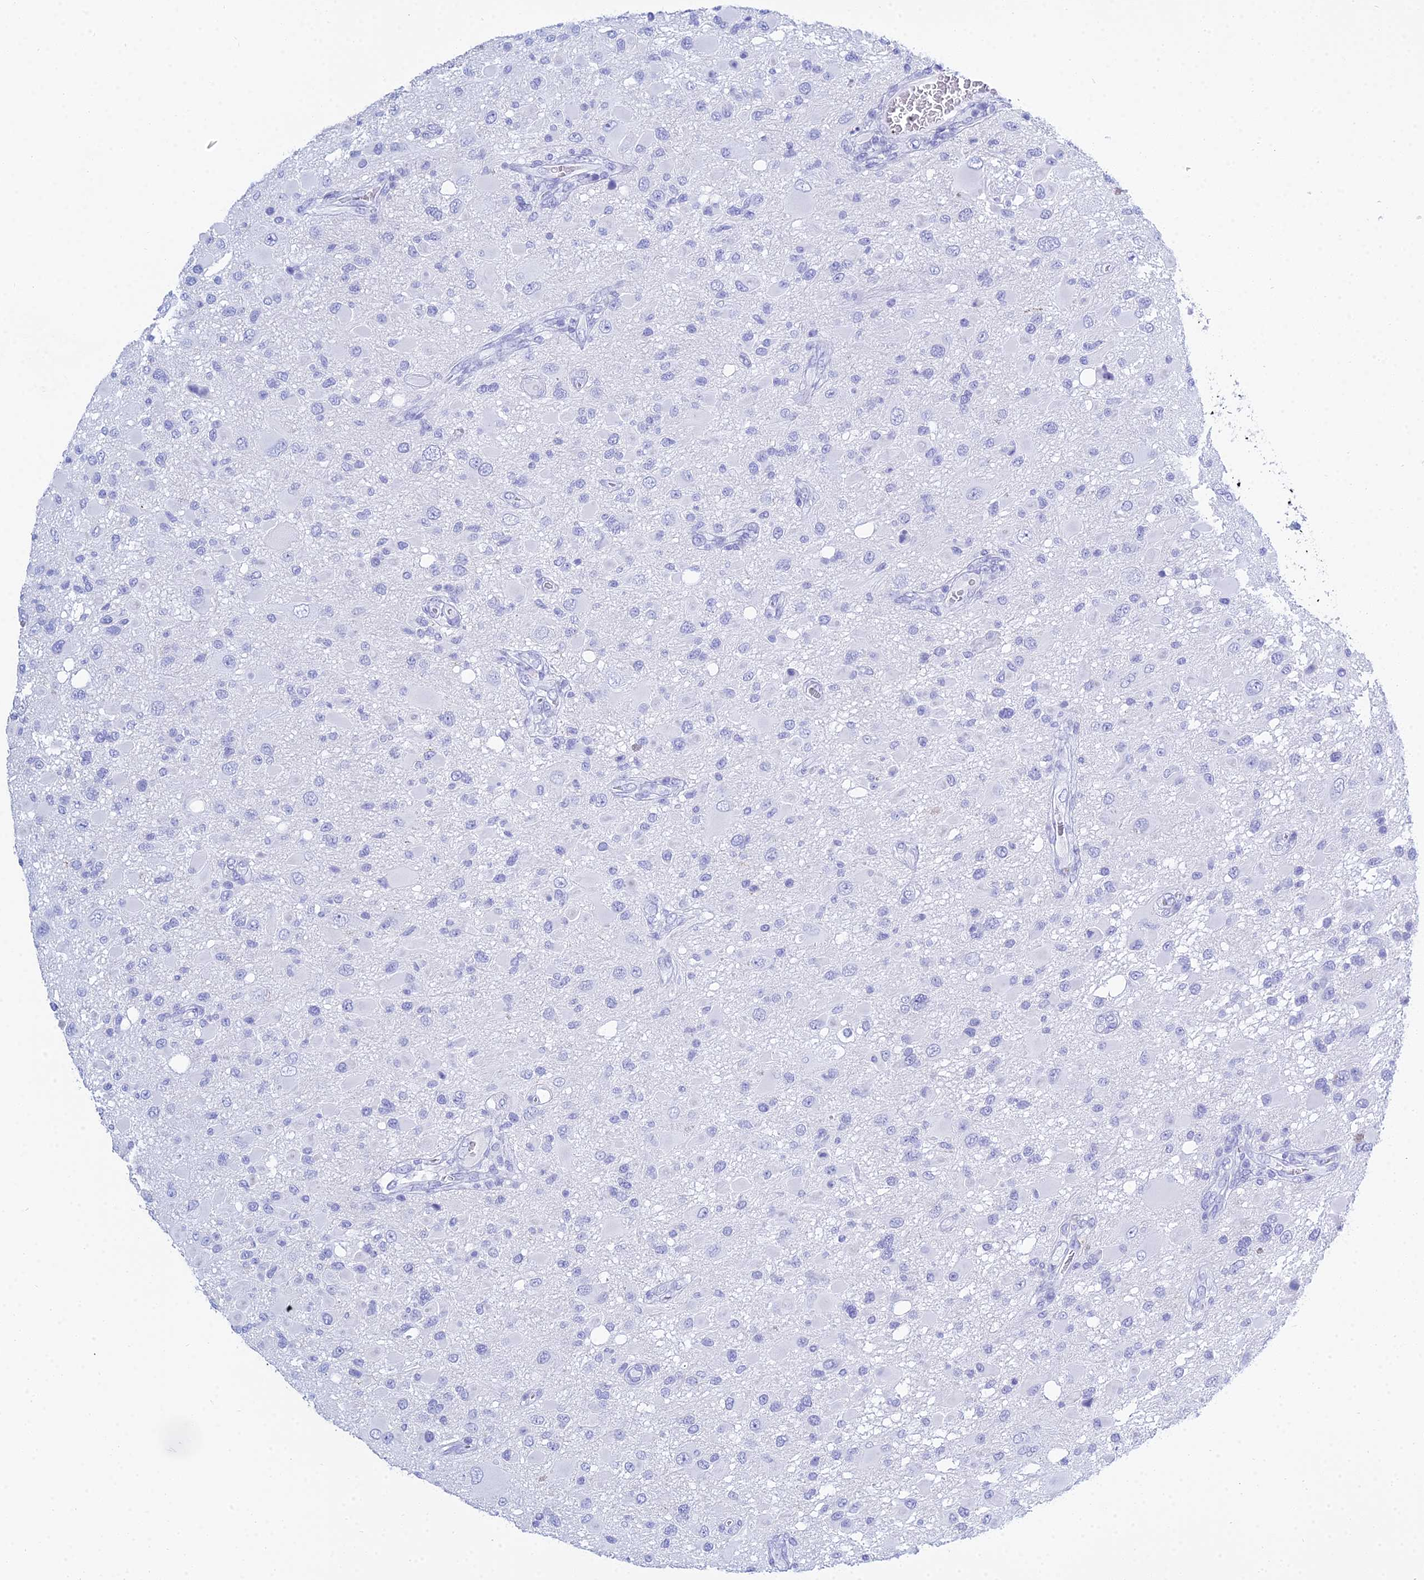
{"staining": {"intensity": "negative", "quantity": "none", "location": "none"}, "tissue": "glioma", "cell_type": "Tumor cells", "image_type": "cancer", "snomed": [{"axis": "morphology", "description": "Glioma, malignant, High grade"}, {"axis": "topography", "description": "Brain"}], "caption": "The immunohistochemistry image has no significant expression in tumor cells of glioma tissue. The staining was performed using DAB to visualize the protein expression in brown, while the nuclei were stained in blue with hematoxylin (Magnification: 20x).", "gene": "PATE4", "patient": {"sex": "male", "age": 53}}